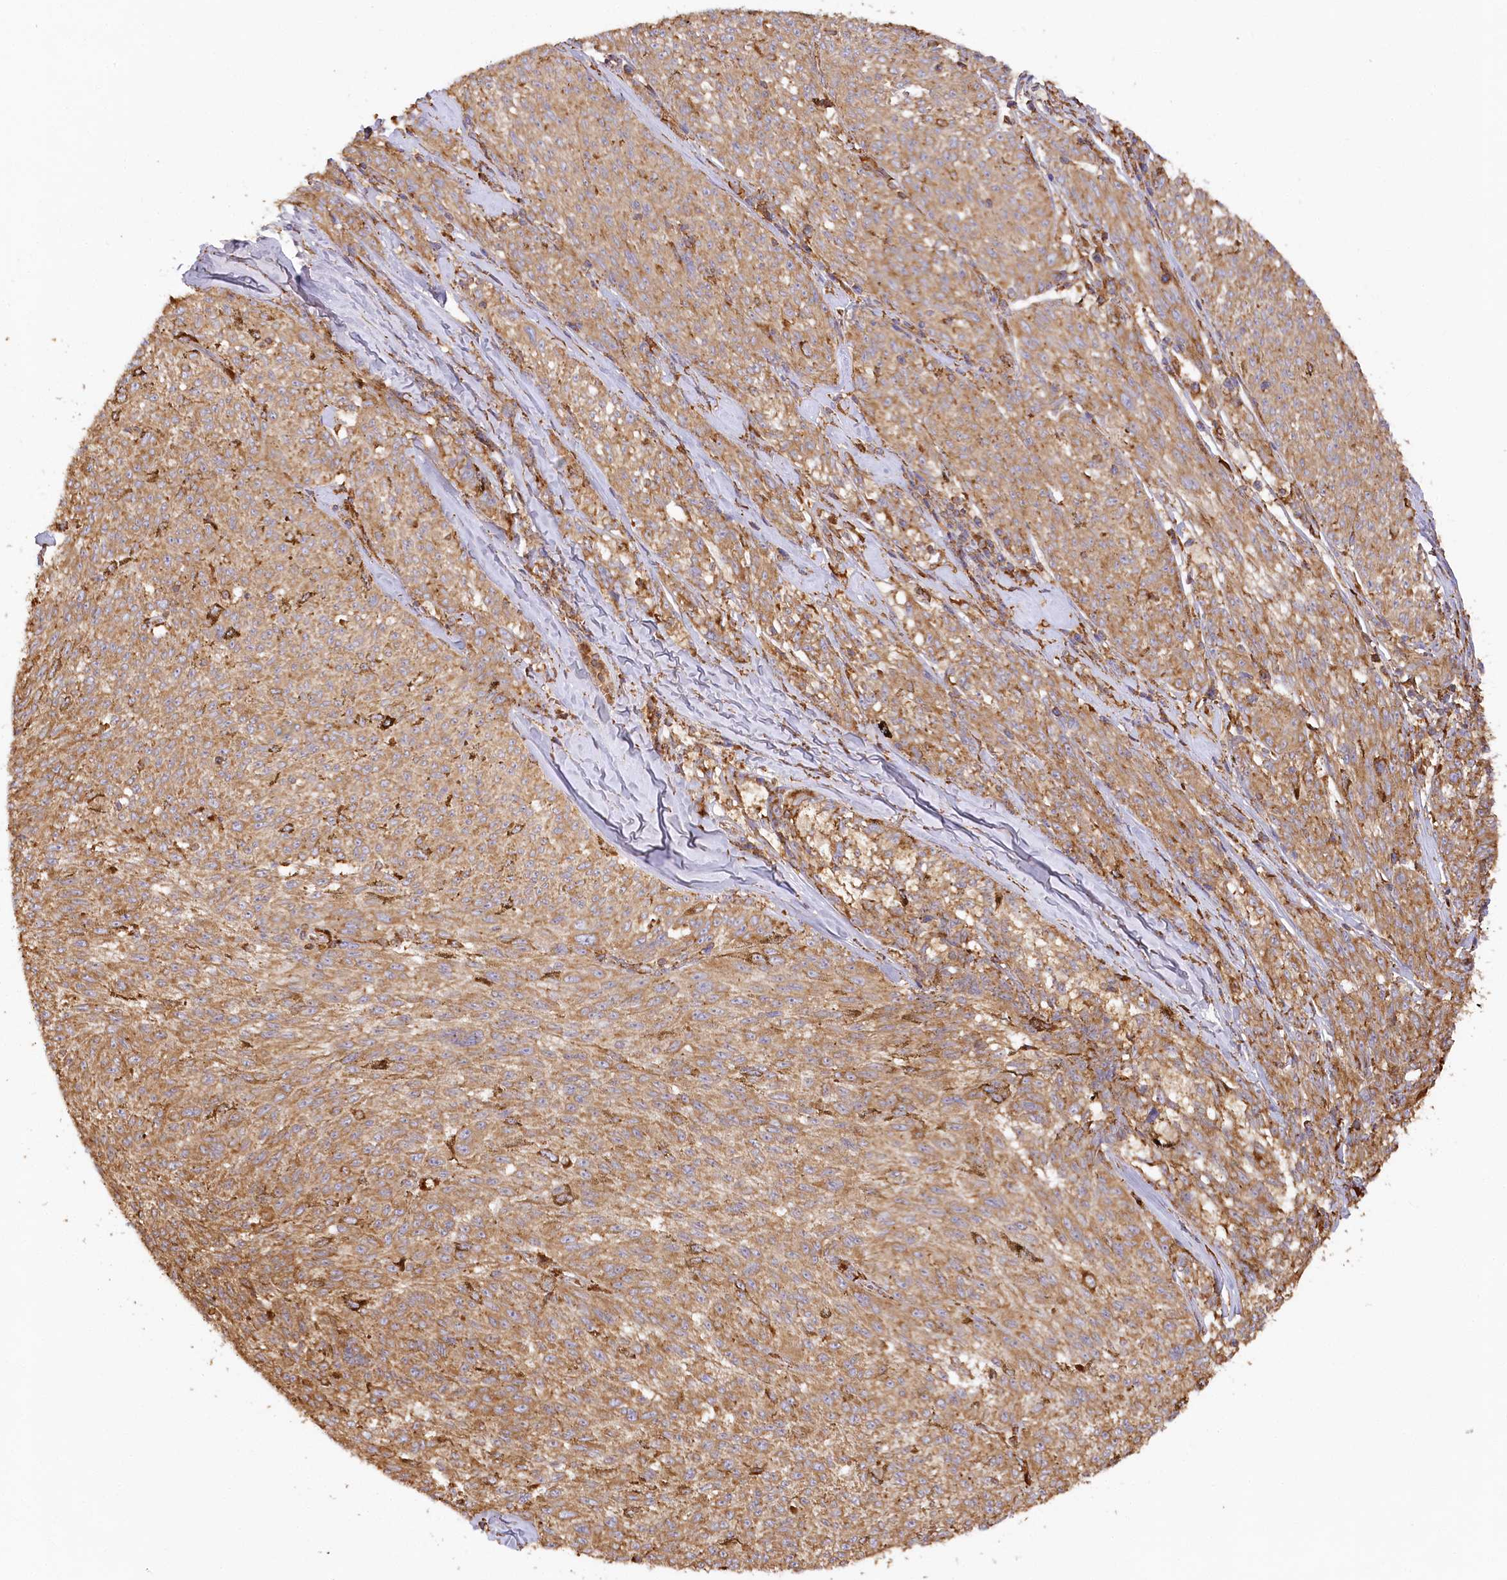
{"staining": {"intensity": "moderate", "quantity": ">75%", "location": "cytoplasmic/membranous"}, "tissue": "melanoma", "cell_type": "Tumor cells", "image_type": "cancer", "snomed": [{"axis": "morphology", "description": "Malignant melanoma, NOS"}, {"axis": "topography", "description": "Skin"}], "caption": "Protein expression by immunohistochemistry shows moderate cytoplasmic/membranous expression in about >75% of tumor cells in malignant melanoma.", "gene": "ACAP2", "patient": {"sex": "female", "age": 72}}